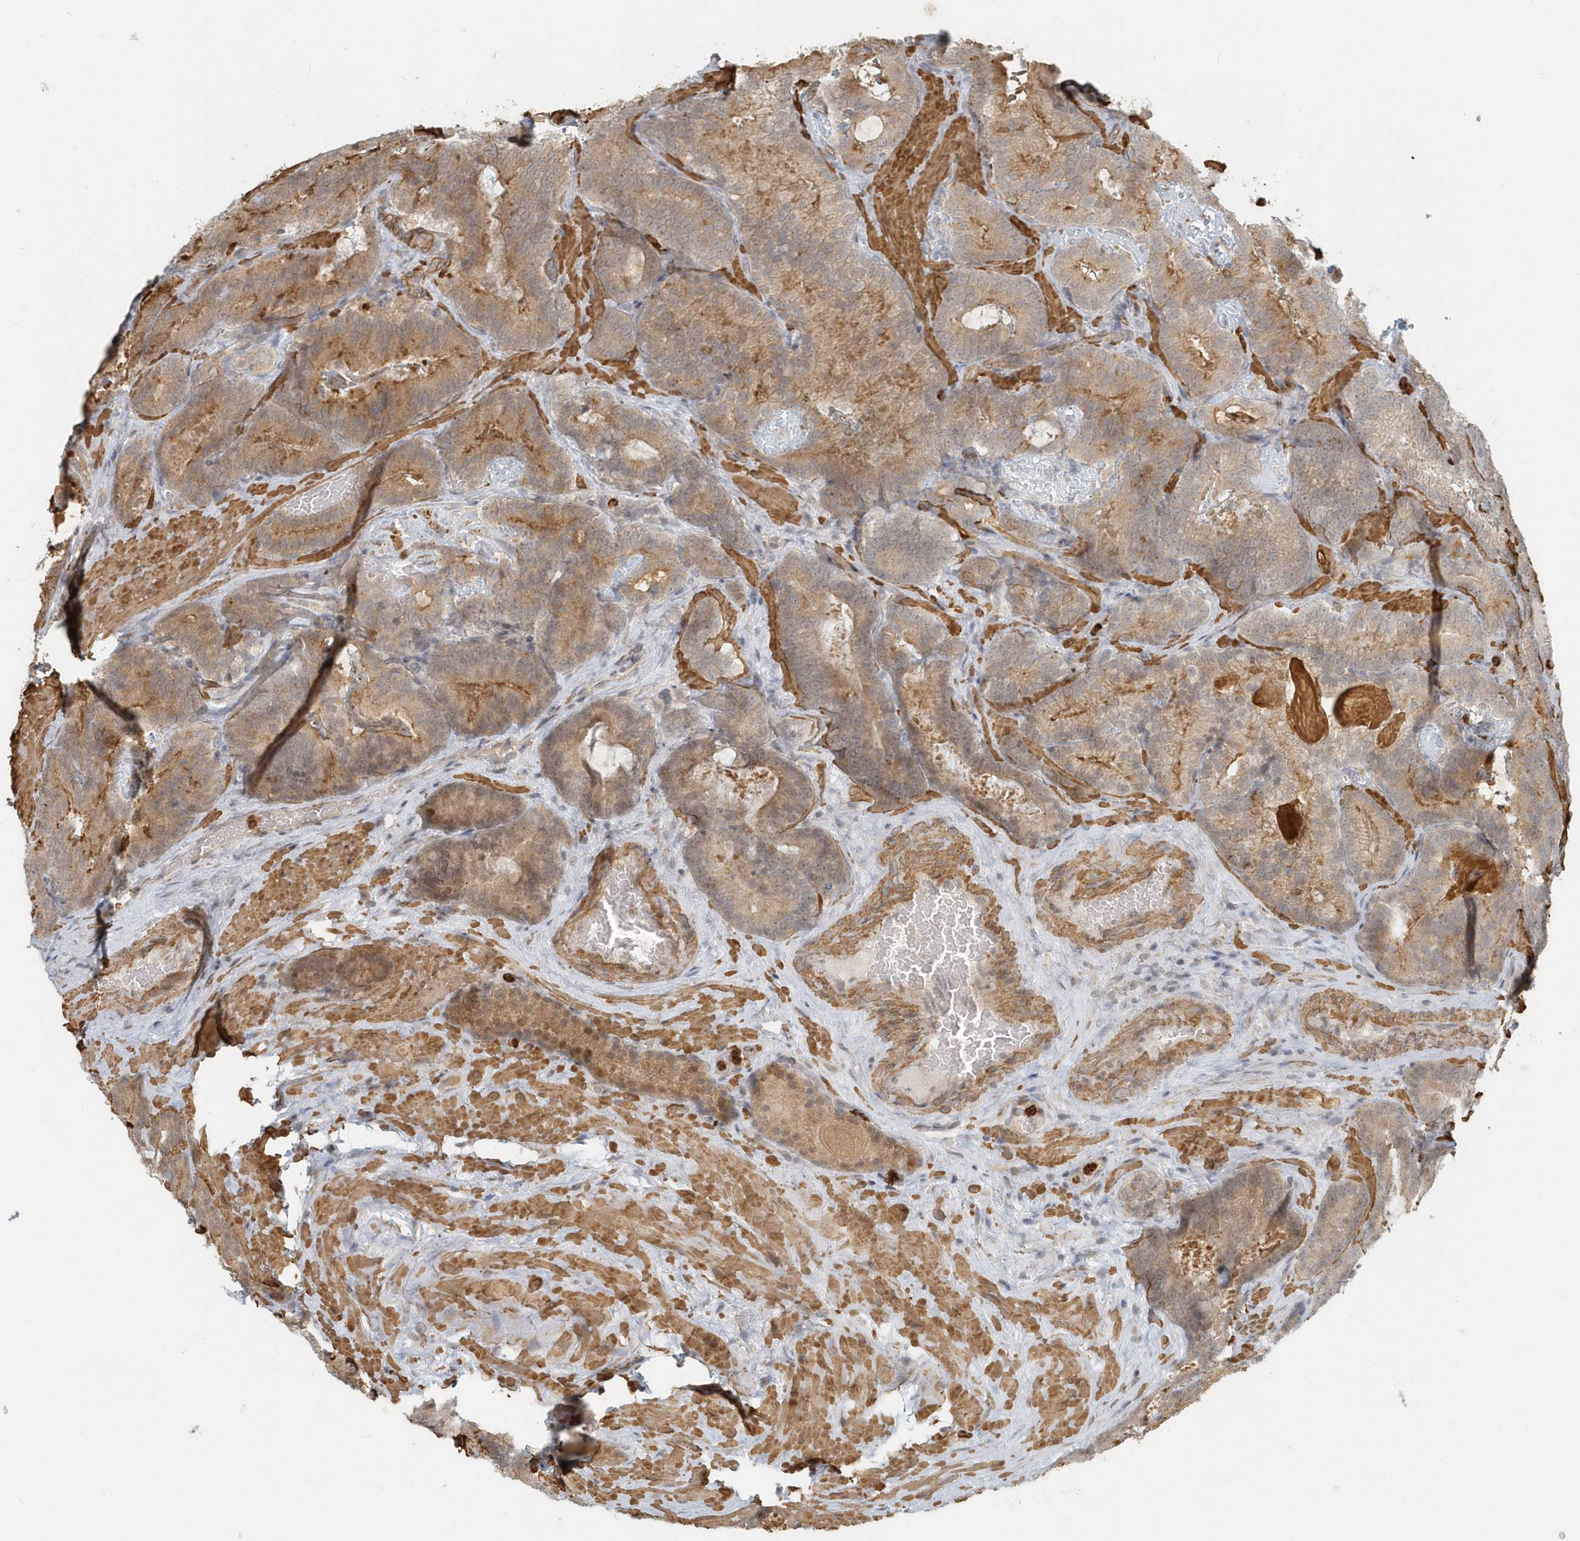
{"staining": {"intensity": "moderate", "quantity": ">75%", "location": "cytoplasmic/membranous"}, "tissue": "prostate cancer", "cell_type": "Tumor cells", "image_type": "cancer", "snomed": [{"axis": "morphology", "description": "Adenocarcinoma, High grade"}, {"axis": "topography", "description": "Prostate"}], "caption": "This histopathology image exhibits adenocarcinoma (high-grade) (prostate) stained with immunohistochemistry to label a protein in brown. The cytoplasmic/membranous of tumor cells show moderate positivity for the protein. Nuclei are counter-stained blue.", "gene": "NAPB", "patient": {"sex": "male", "age": 66}}